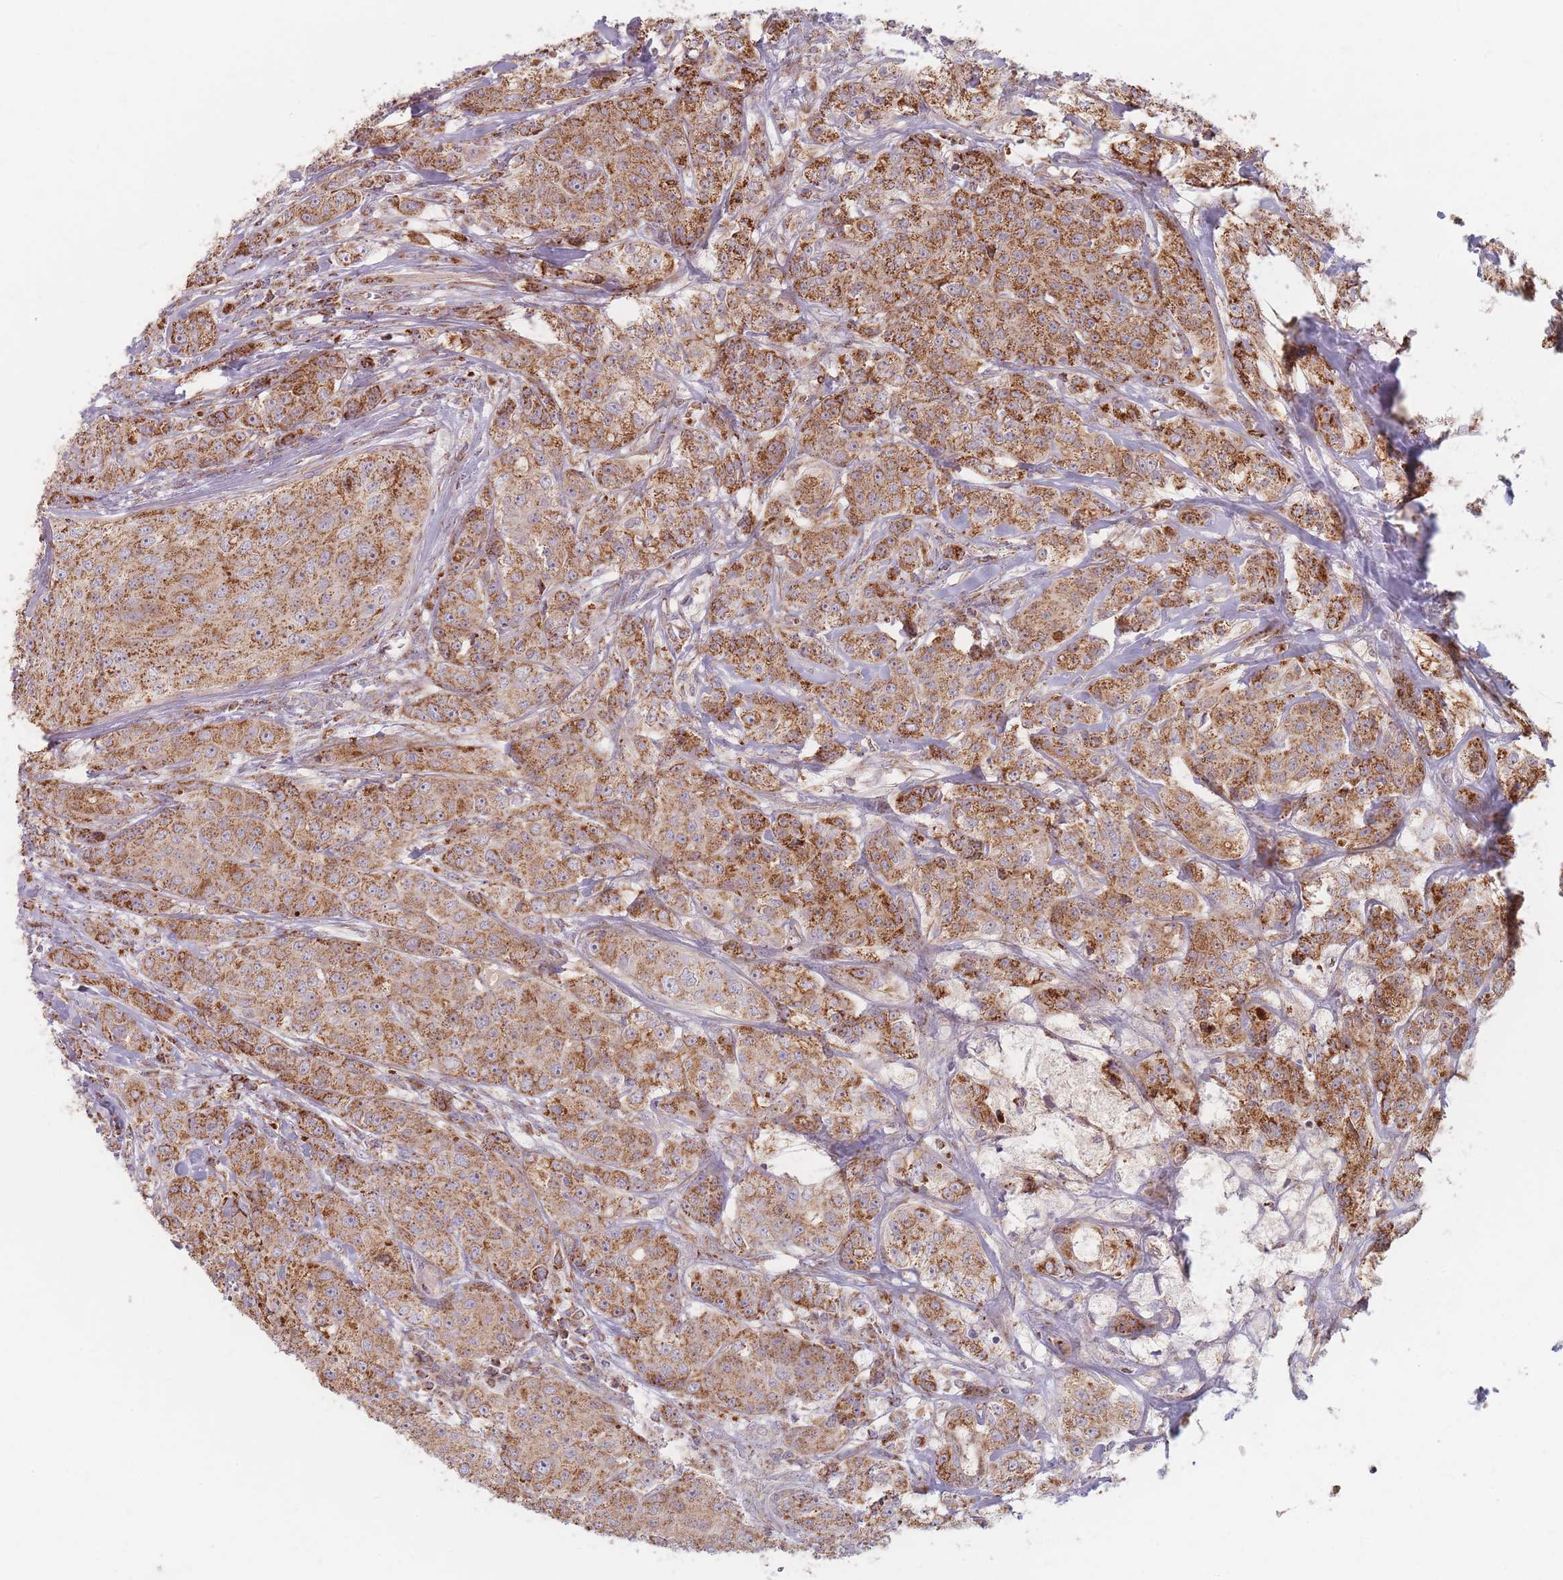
{"staining": {"intensity": "moderate", "quantity": ">75%", "location": "cytoplasmic/membranous"}, "tissue": "breast cancer", "cell_type": "Tumor cells", "image_type": "cancer", "snomed": [{"axis": "morphology", "description": "Duct carcinoma"}, {"axis": "topography", "description": "Breast"}], "caption": "About >75% of tumor cells in breast intraductal carcinoma show moderate cytoplasmic/membranous protein expression as visualized by brown immunohistochemical staining.", "gene": "ESRP2", "patient": {"sex": "female", "age": 43}}